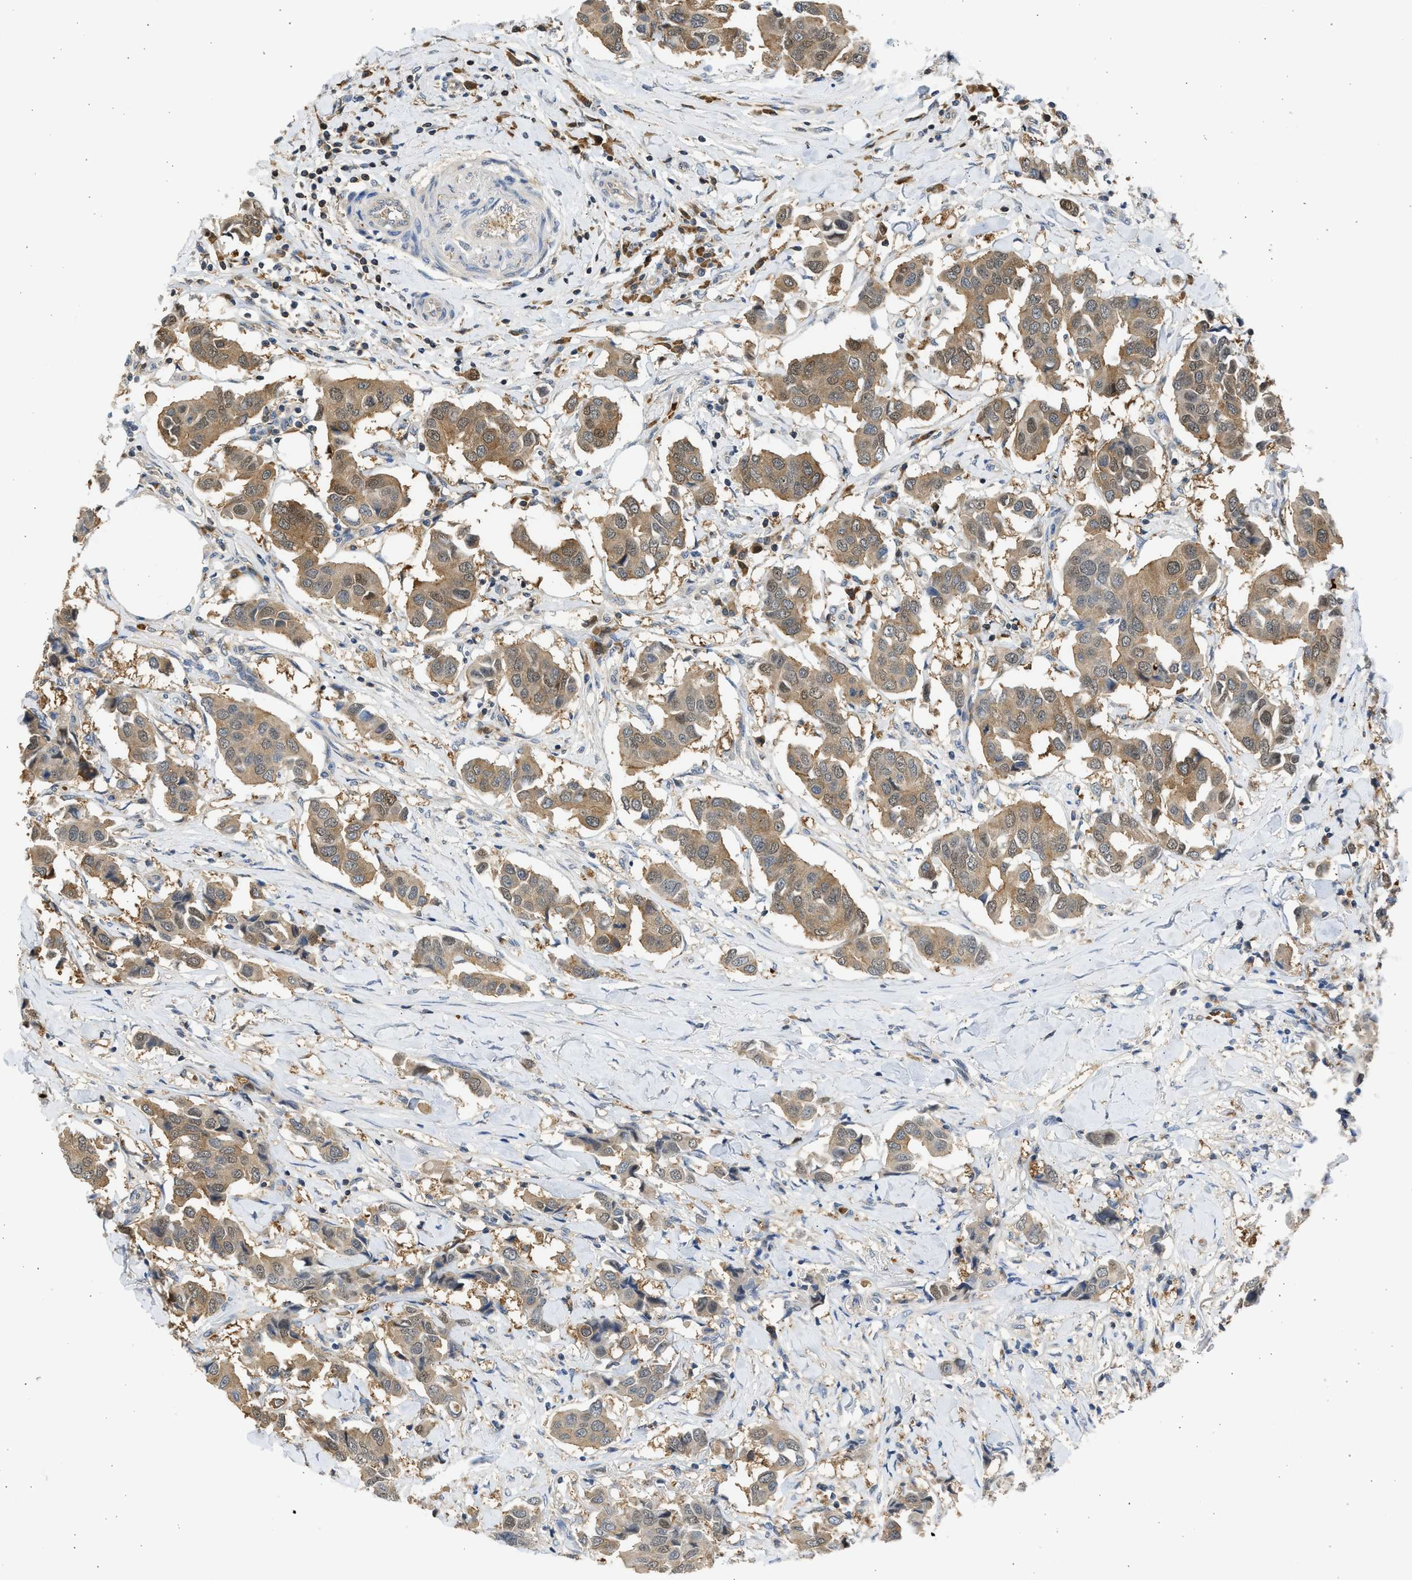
{"staining": {"intensity": "moderate", "quantity": ">75%", "location": "cytoplasmic/membranous,nuclear"}, "tissue": "breast cancer", "cell_type": "Tumor cells", "image_type": "cancer", "snomed": [{"axis": "morphology", "description": "Duct carcinoma"}, {"axis": "topography", "description": "Breast"}], "caption": "DAB (3,3'-diaminobenzidine) immunohistochemical staining of infiltrating ductal carcinoma (breast) reveals moderate cytoplasmic/membranous and nuclear protein staining in about >75% of tumor cells. (Brightfield microscopy of DAB IHC at high magnification).", "gene": "MAPK7", "patient": {"sex": "female", "age": 80}}